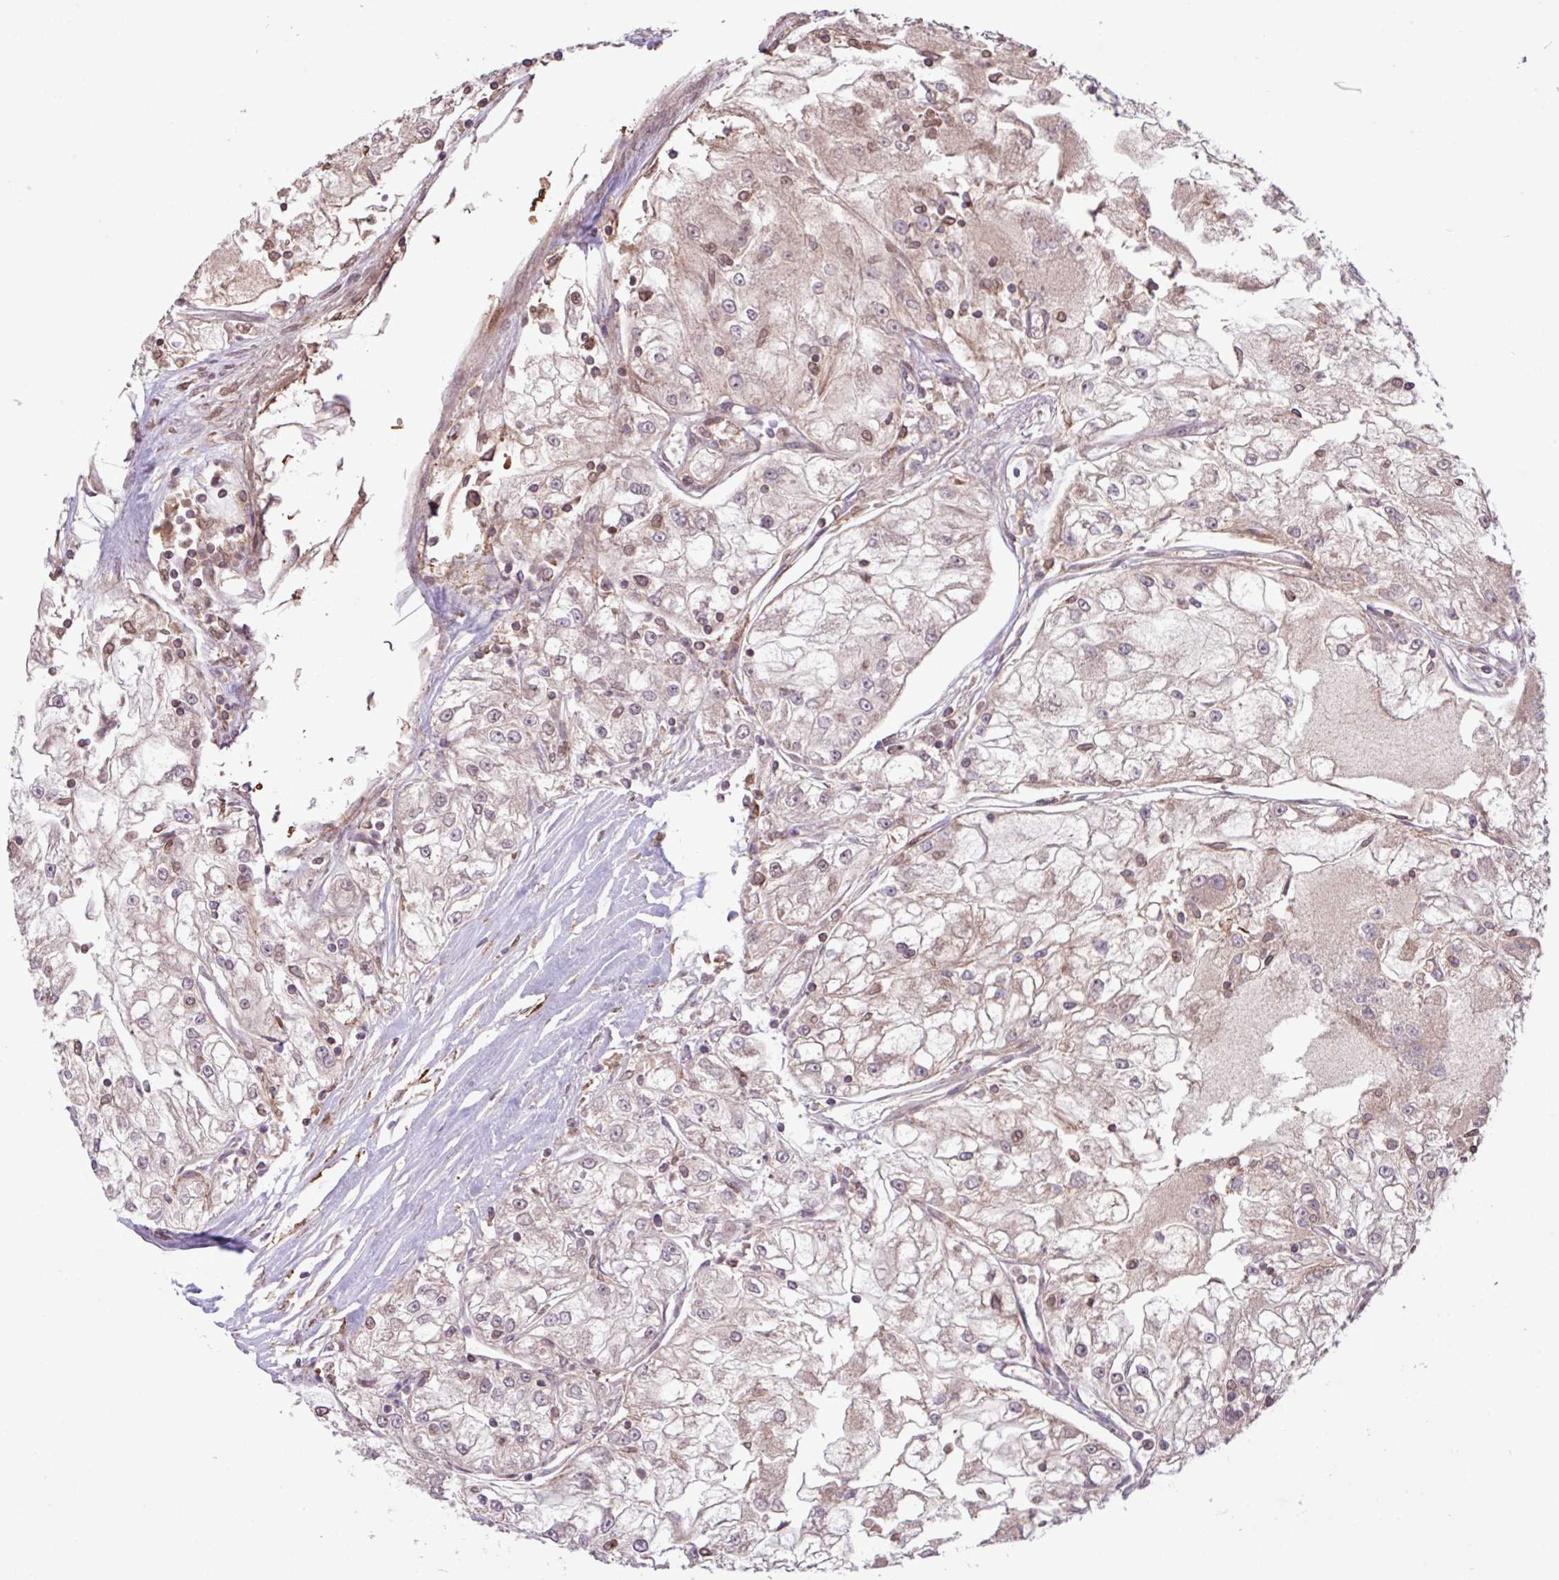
{"staining": {"intensity": "weak", "quantity": "<25%", "location": "cytoplasmic/membranous"}, "tissue": "renal cancer", "cell_type": "Tumor cells", "image_type": "cancer", "snomed": [{"axis": "morphology", "description": "Adenocarcinoma, NOS"}, {"axis": "topography", "description": "Kidney"}], "caption": "DAB (3,3'-diaminobenzidine) immunohistochemical staining of human renal cancer (adenocarcinoma) demonstrates no significant staining in tumor cells.", "gene": "ARHGEF25", "patient": {"sex": "female", "age": 72}}